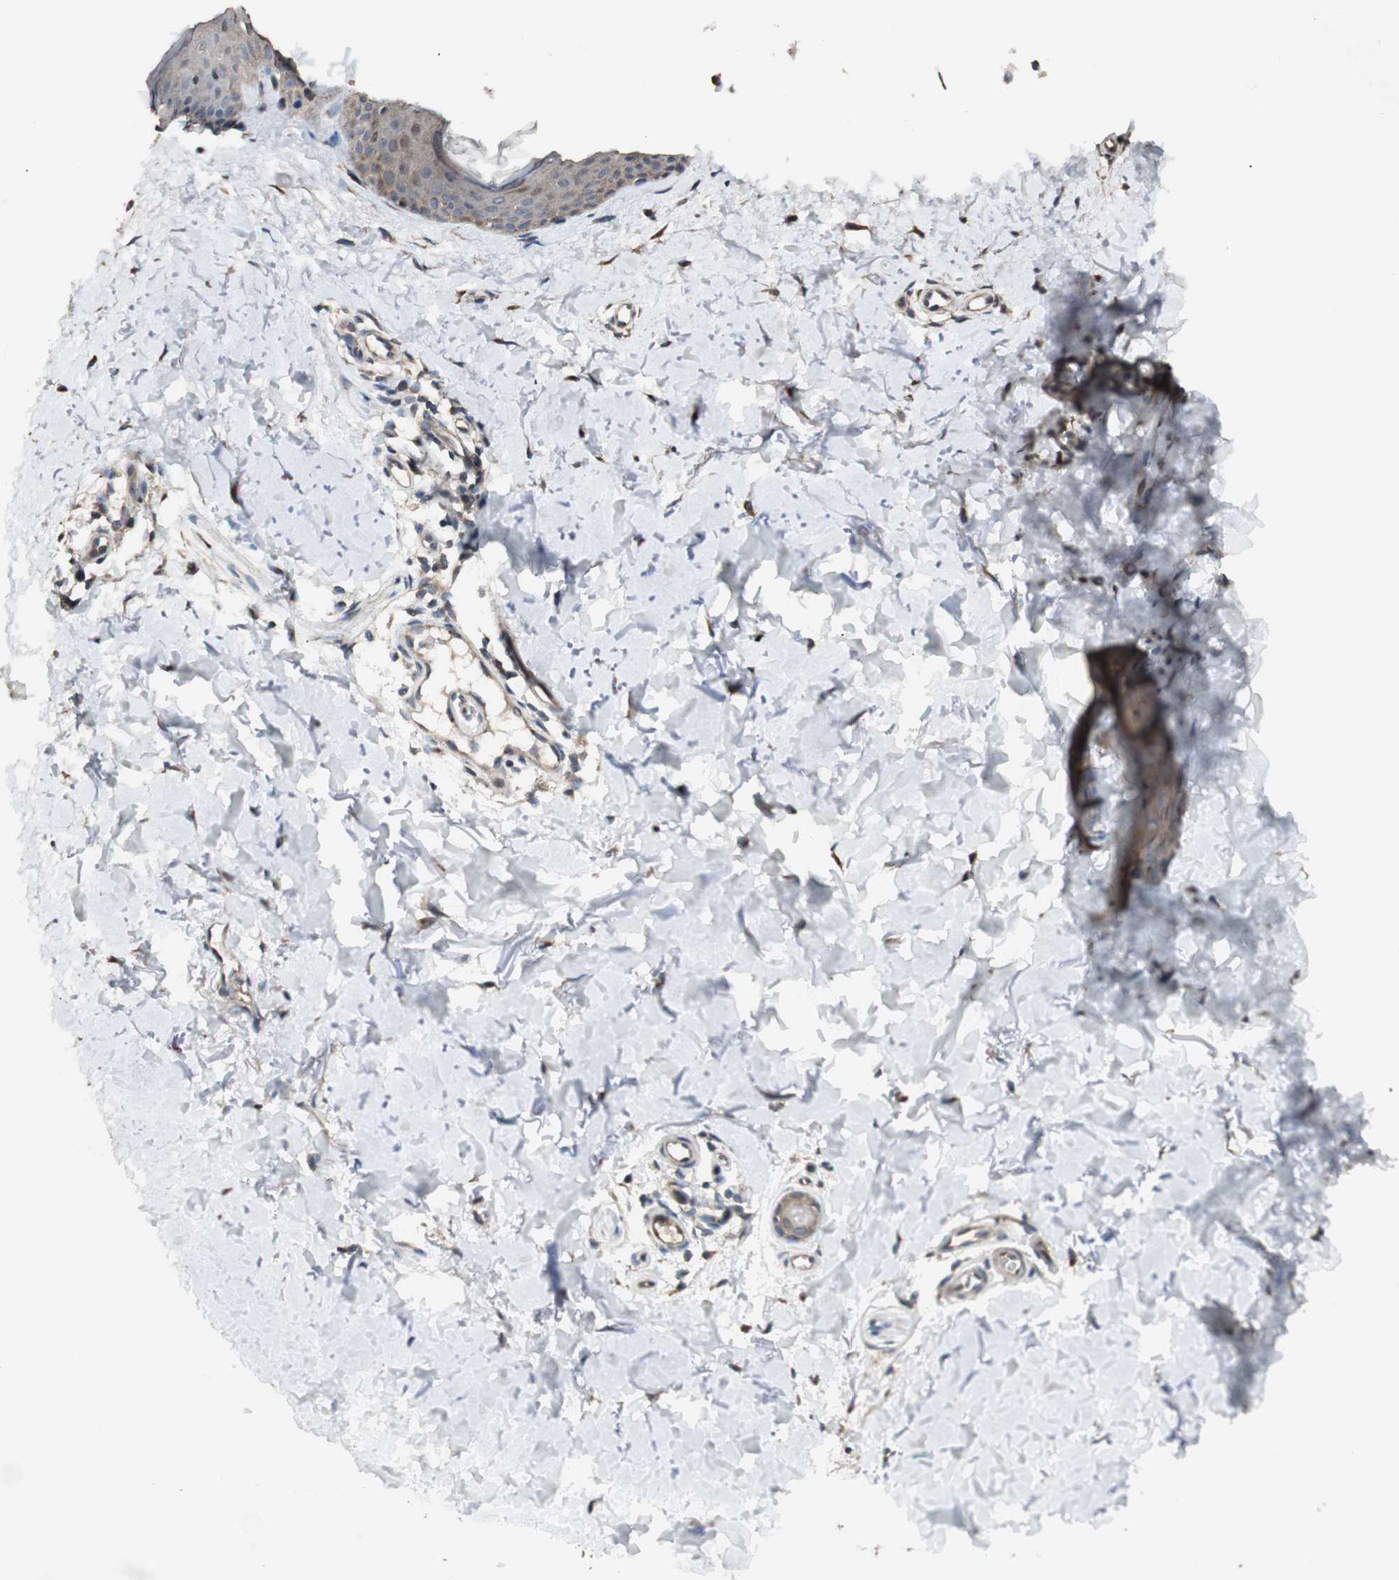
{"staining": {"intensity": "moderate", "quantity": ">75%", "location": "cytoplasmic/membranous"}, "tissue": "skin", "cell_type": "Fibroblasts", "image_type": "normal", "snomed": [{"axis": "morphology", "description": "Normal tissue, NOS"}, {"axis": "topography", "description": "Skin"}], "caption": "Immunohistochemical staining of benign human skin displays moderate cytoplasmic/membranous protein positivity in approximately >75% of fibroblasts.", "gene": "RARRES1", "patient": {"sex": "female", "age": 56}}